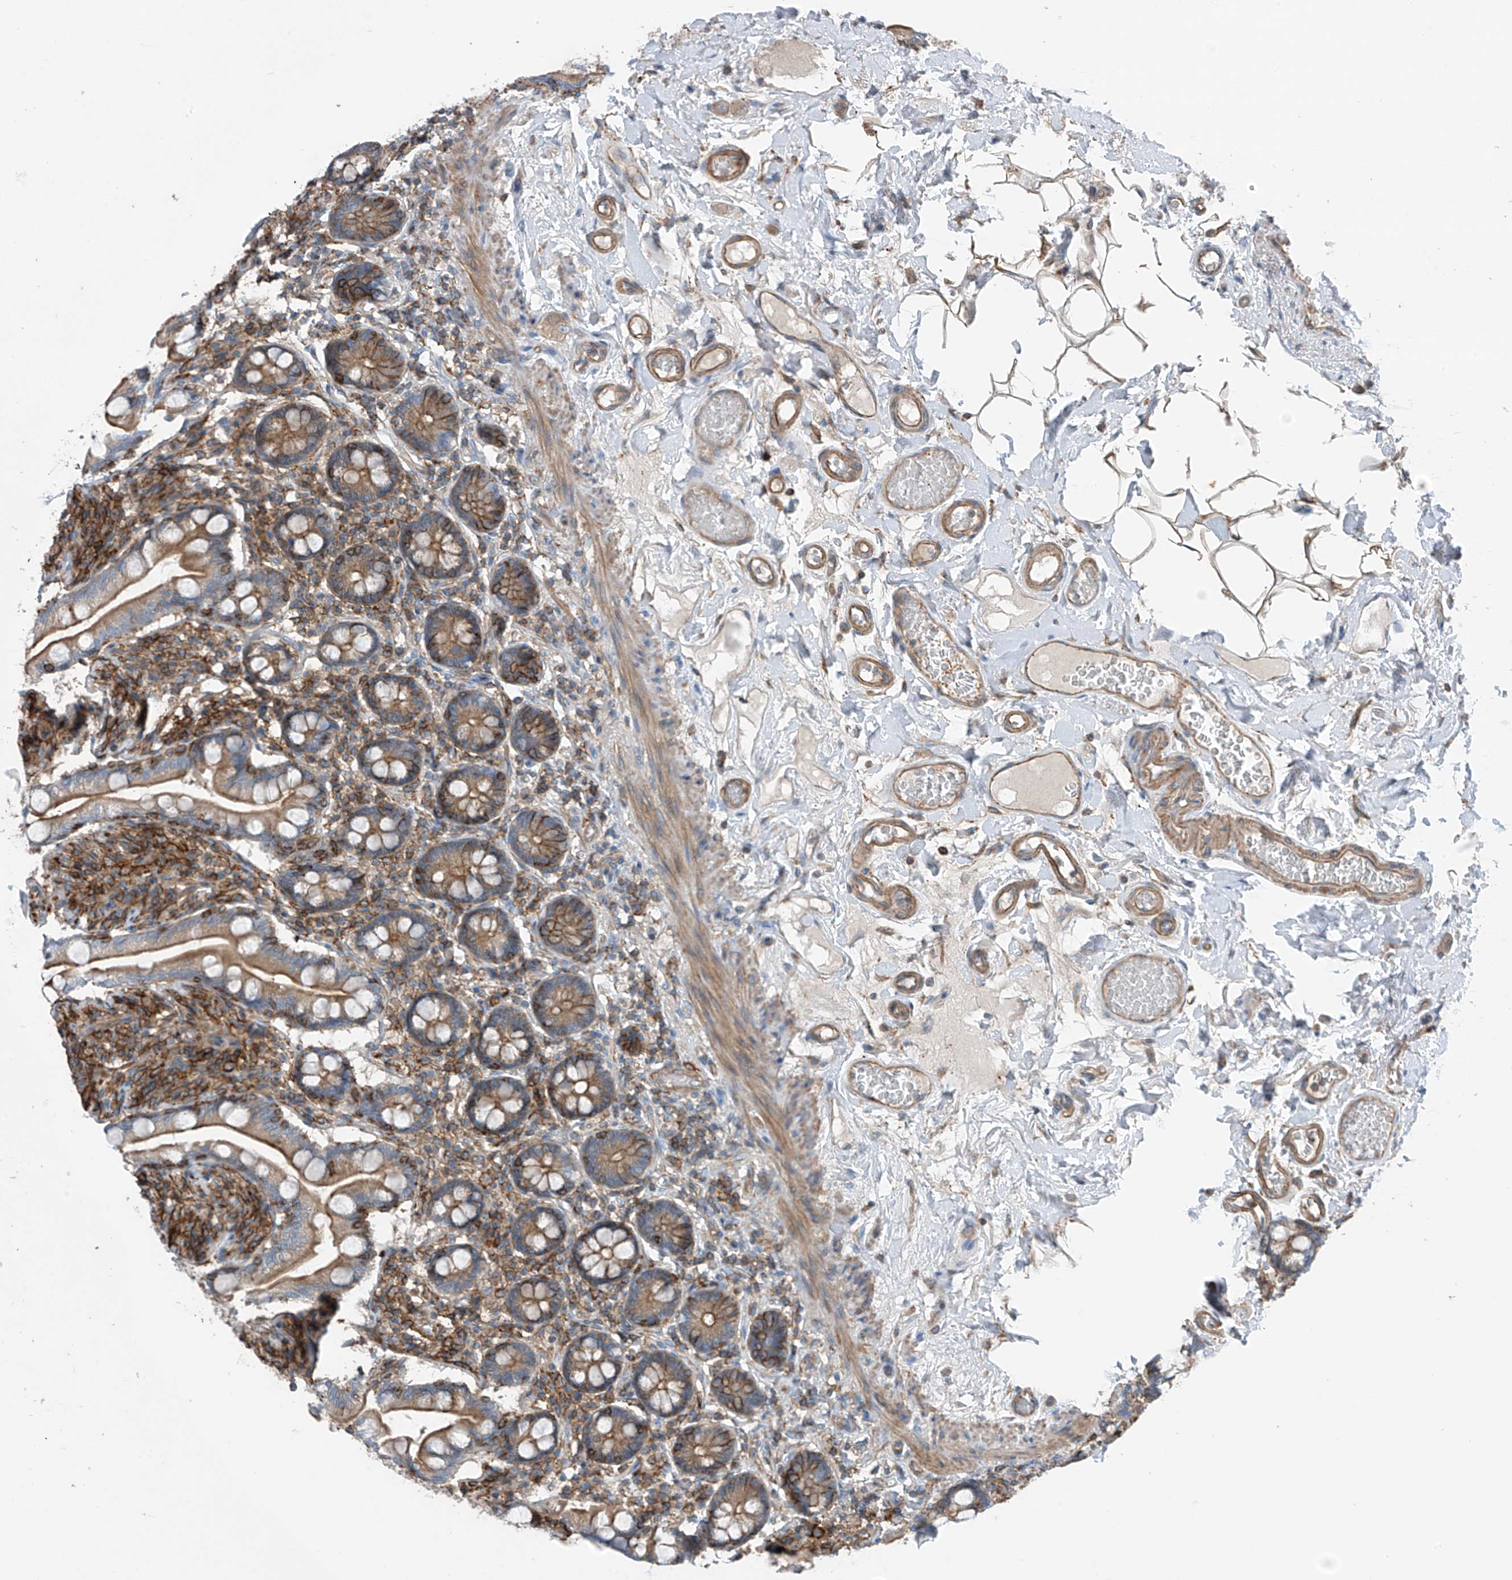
{"staining": {"intensity": "moderate", "quantity": ">75%", "location": "cytoplasmic/membranous"}, "tissue": "small intestine", "cell_type": "Glandular cells", "image_type": "normal", "snomed": [{"axis": "morphology", "description": "Normal tissue, NOS"}, {"axis": "topography", "description": "Small intestine"}], "caption": "High-magnification brightfield microscopy of normal small intestine stained with DAB (3,3'-diaminobenzidine) (brown) and counterstained with hematoxylin (blue). glandular cells exhibit moderate cytoplasmic/membranous staining is seen in about>75% of cells. Nuclei are stained in blue.", "gene": "SLC1A5", "patient": {"sex": "female", "age": 64}}